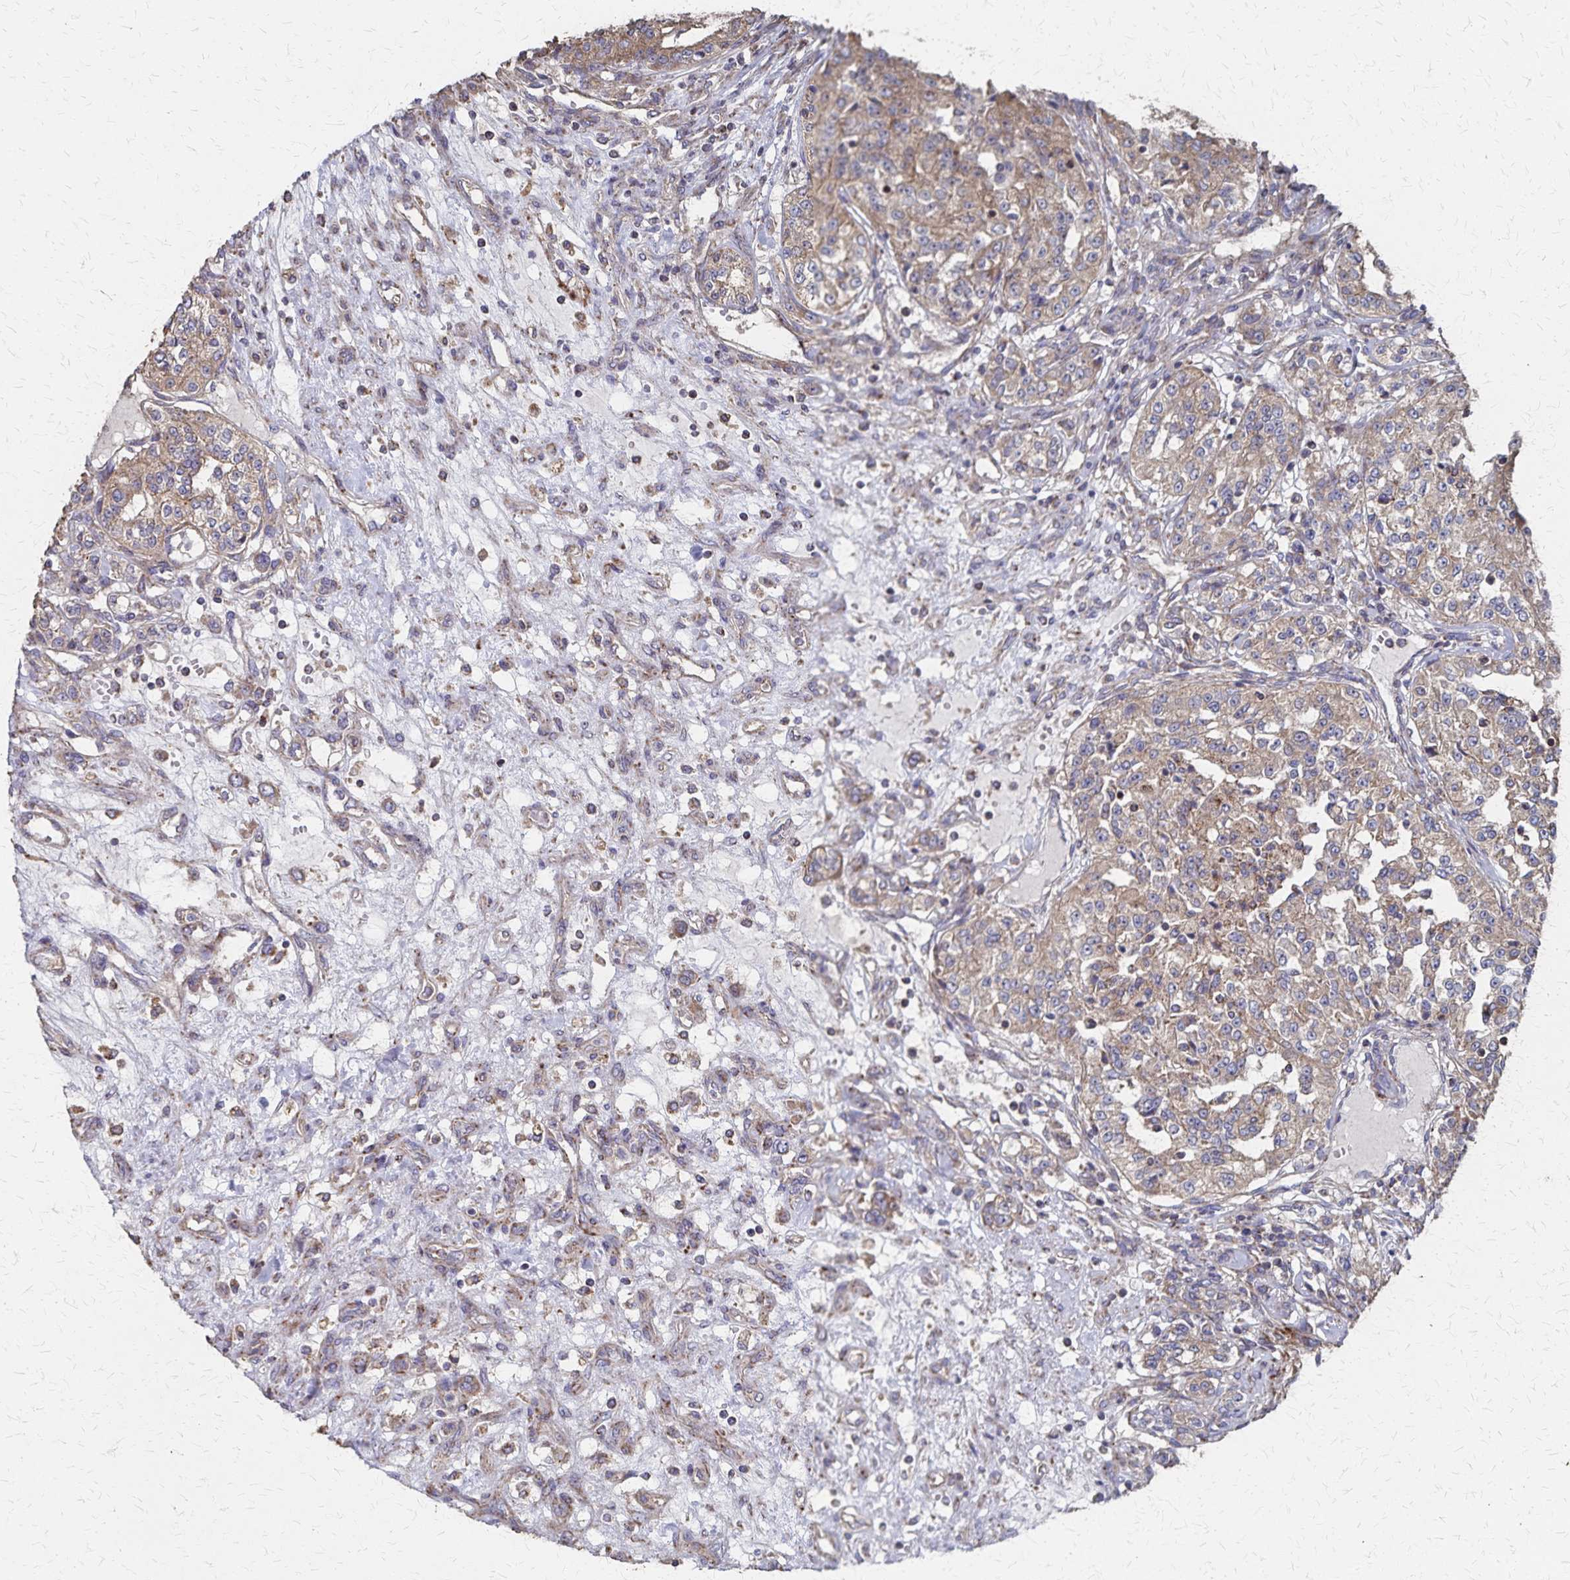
{"staining": {"intensity": "moderate", "quantity": ">75%", "location": "cytoplasmic/membranous"}, "tissue": "renal cancer", "cell_type": "Tumor cells", "image_type": "cancer", "snomed": [{"axis": "morphology", "description": "Adenocarcinoma, NOS"}, {"axis": "topography", "description": "Kidney"}], "caption": "This is a photomicrograph of immunohistochemistry staining of adenocarcinoma (renal), which shows moderate staining in the cytoplasmic/membranous of tumor cells.", "gene": "PGAP2", "patient": {"sex": "female", "age": 63}}